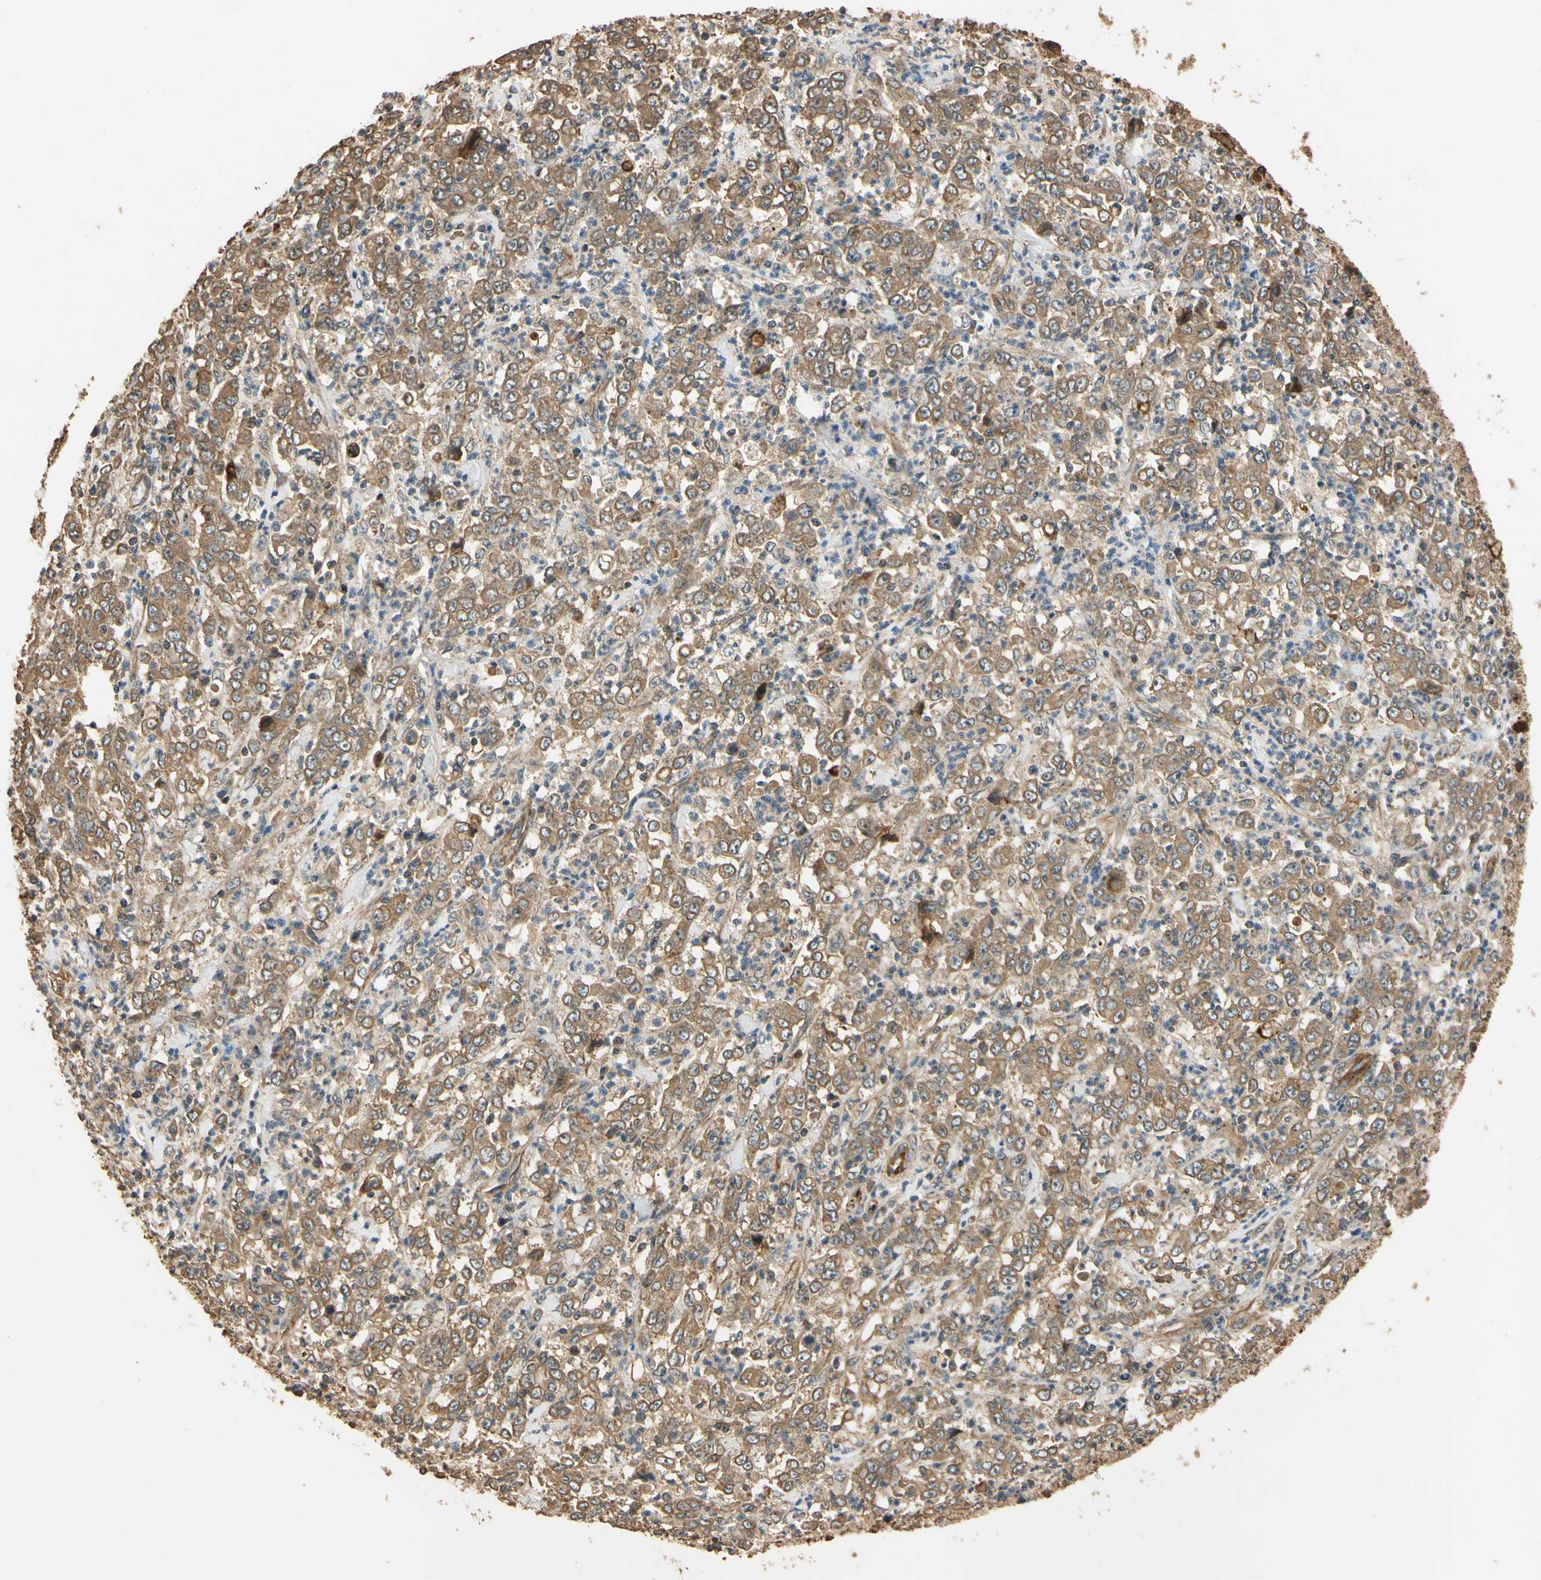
{"staining": {"intensity": "moderate", "quantity": ">75%", "location": "cytoplasmic/membranous"}, "tissue": "stomach cancer", "cell_type": "Tumor cells", "image_type": "cancer", "snomed": [{"axis": "morphology", "description": "Adenocarcinoma, NOS"}, {"axis": "topography", "description": "Stomach, lower"}], "caption": "This is an image of IHC staining of adenocarcinoma (stomach), which shows moderate staining in the cytoplasmic/membranous of tumor cells.", "gene": "MGRN1", "patient": {"sex": "female", "age": 71}}